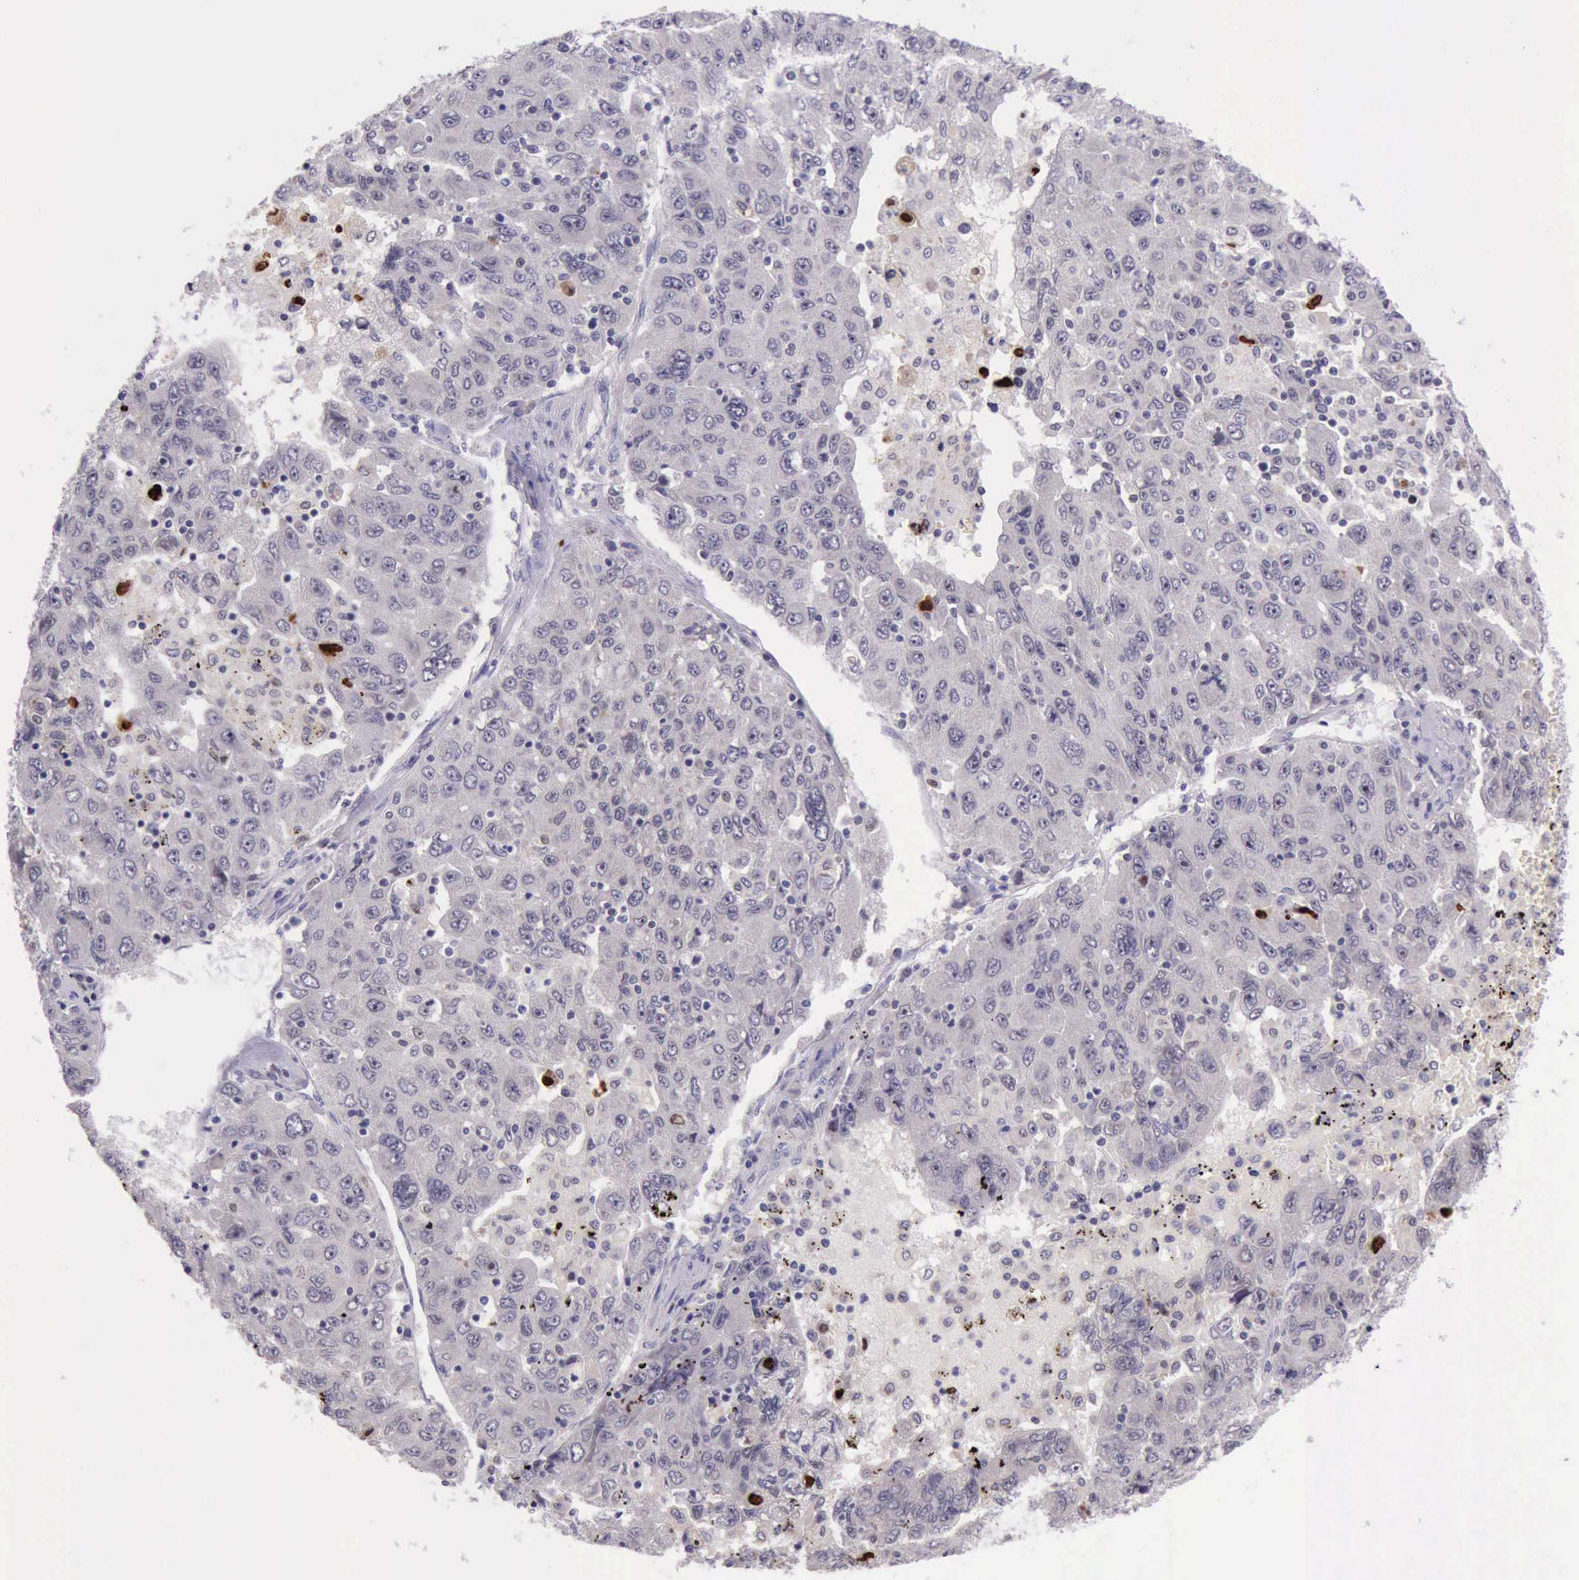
{"staining": {"intensity": "strong", "quantity": "<25%", "location": "nuclear"}, "tissue": "liver cancer", "cell_type": "Tumor cells", "image_type": "cancer", "snomed": [{"axis": "morphology", "description": "Carcinoma, Hepatocellular, NOS"}, {"axis": "topography", "description": "Liver"}], "caption": "Tumor cells exhibit medium levels of strong nuclear positivity in approximately <25% of cells in liver cancer.", "gene": "PARP1", "patient": {"sex": "male", "age": 49}}